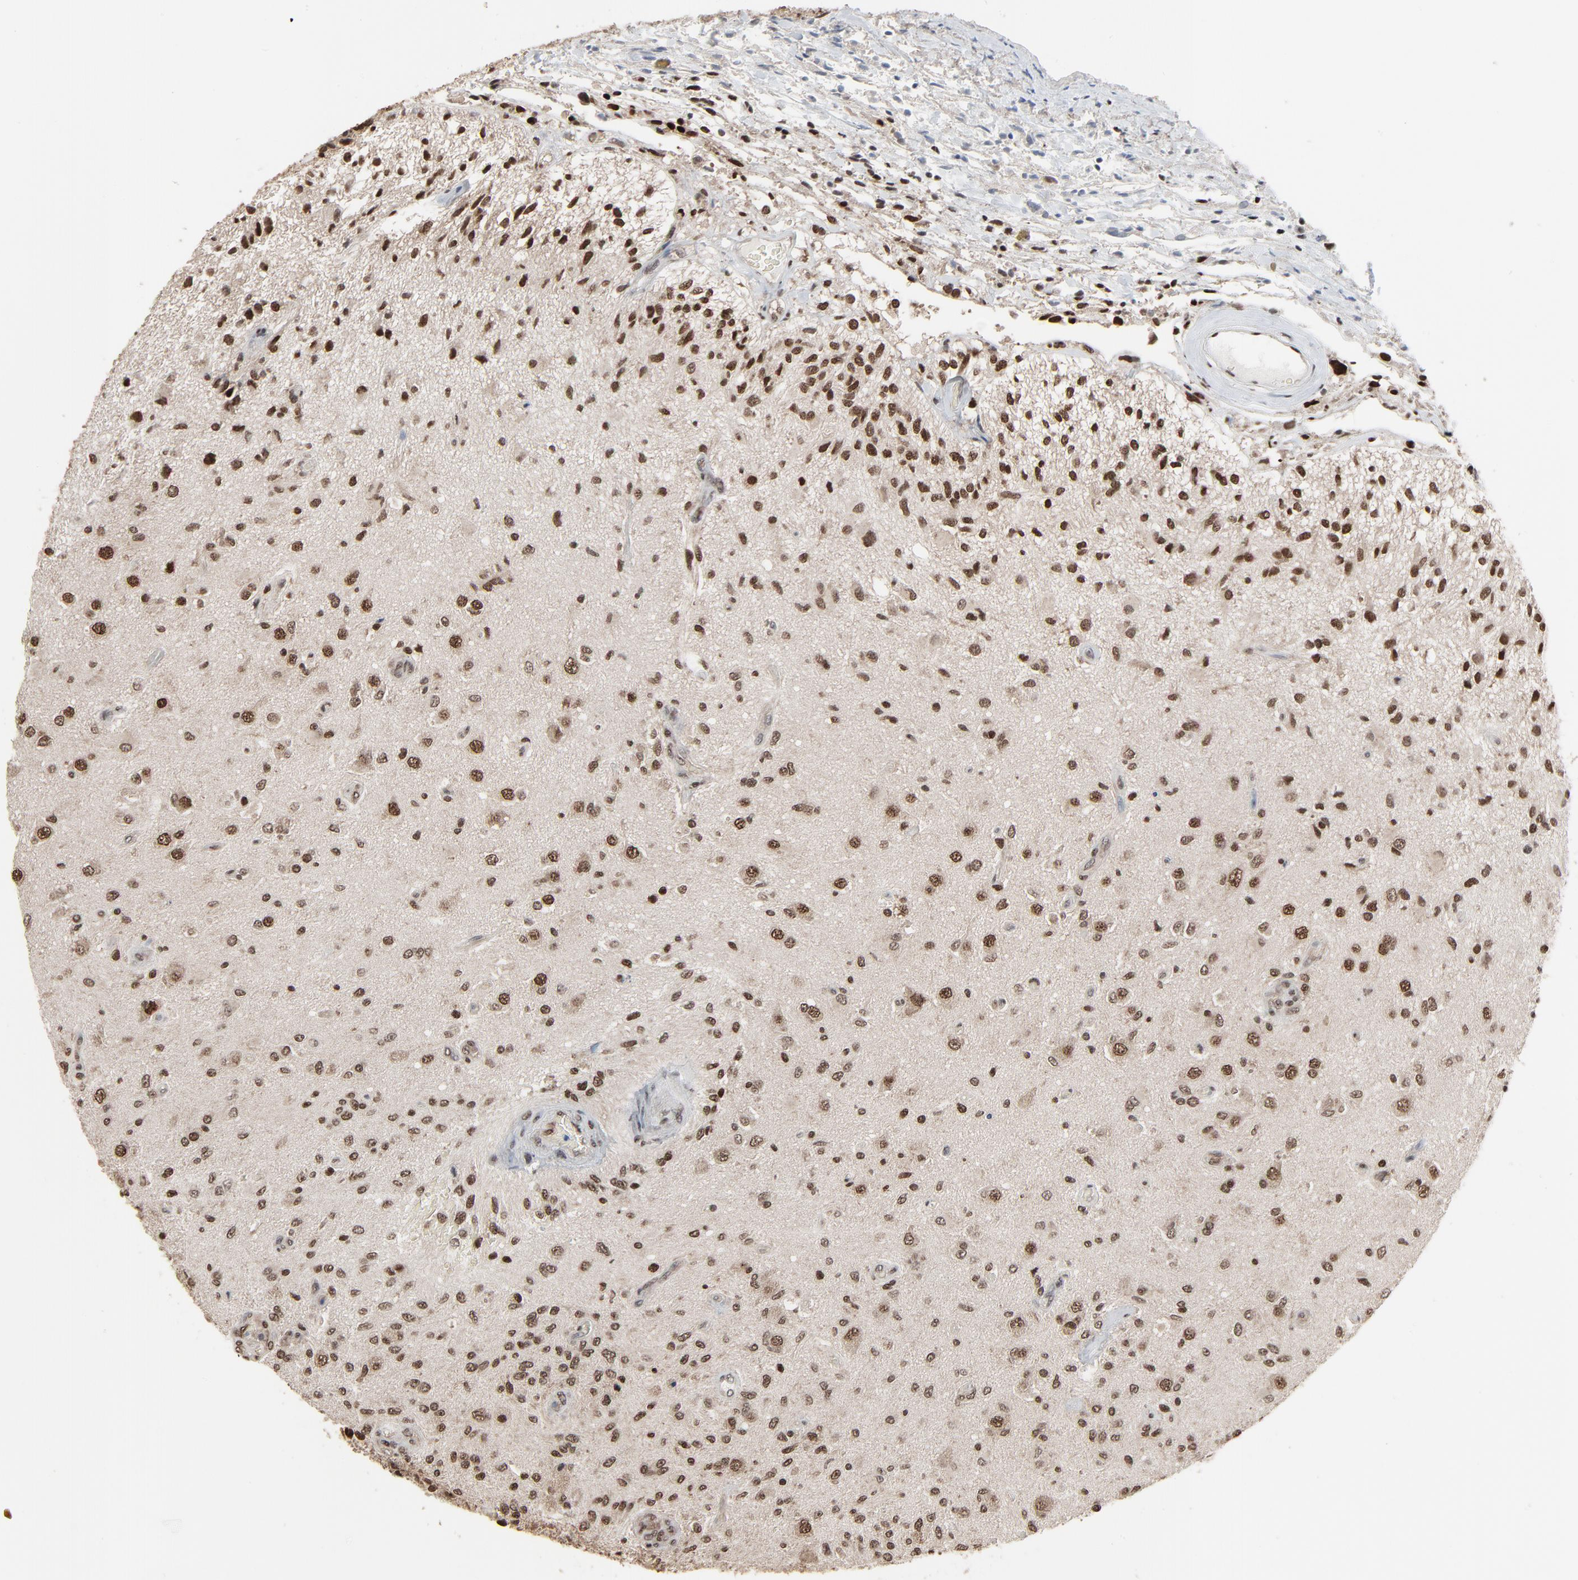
{"staining": {"intensity": "strong", "quantity": ">75%", "location": "cytoplasmic/membranous,nuclear"}, "tissue": "glioma", "cell_type": "Tumor cells", "image_type": "cancer", "snomed": [{"axis": "morphology", "description": "Normal tissue, NOS"}, {"axis": "morphology", "description": "Glioma, malignant, High grade"}, {"axis": "topography", "description": "Cerebral cortex"}], "caption": "Protein staining of glioma tissue displays strong cytoplasmic/membranous and nuclear expression in approximately >75% of tumor cells.", "gene": "MEIS2", "patient": {"sex": "male", "age": 77}}